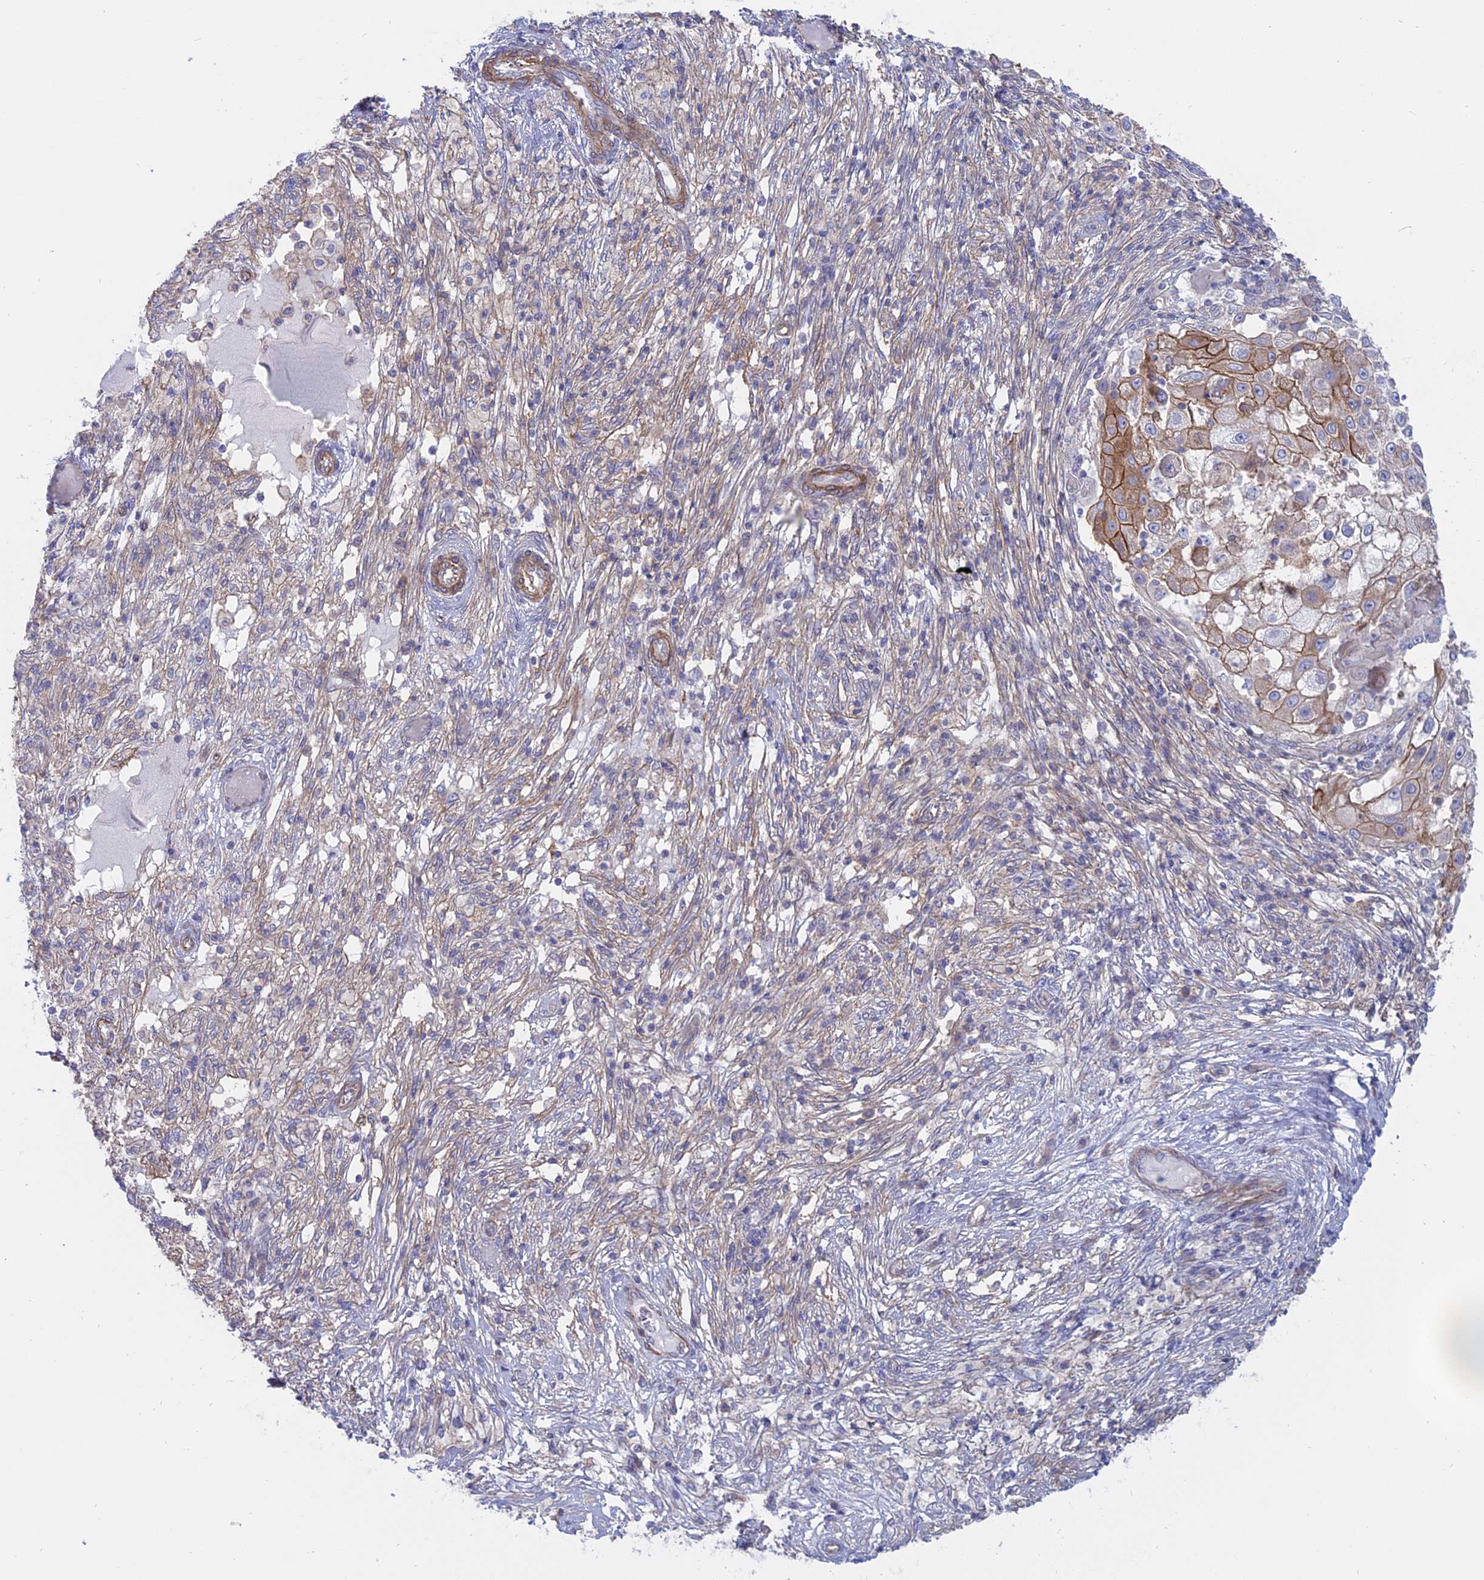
{"staining": {"intensity": "strong", "quantity": "<25%", "location": "cytoplasmic/membranous"}, "tissue": "ovarian cancer", "cell_type": "Tumor cells", "image_type": "cancer", "snomed": [{"axis": "morphology", "description": "Carcinoma, endometroid"}, {"axis": "topography", "description": "Ovary"}], "caption": "An image showing strong cytoplasmic/membranous expression in approximately <25% of tumor cells in ovarian cancer, as visualized by brown immunohistochemical staining.", "gene": "MYO5B", "patient": {"sex": "female", "age": 42}}